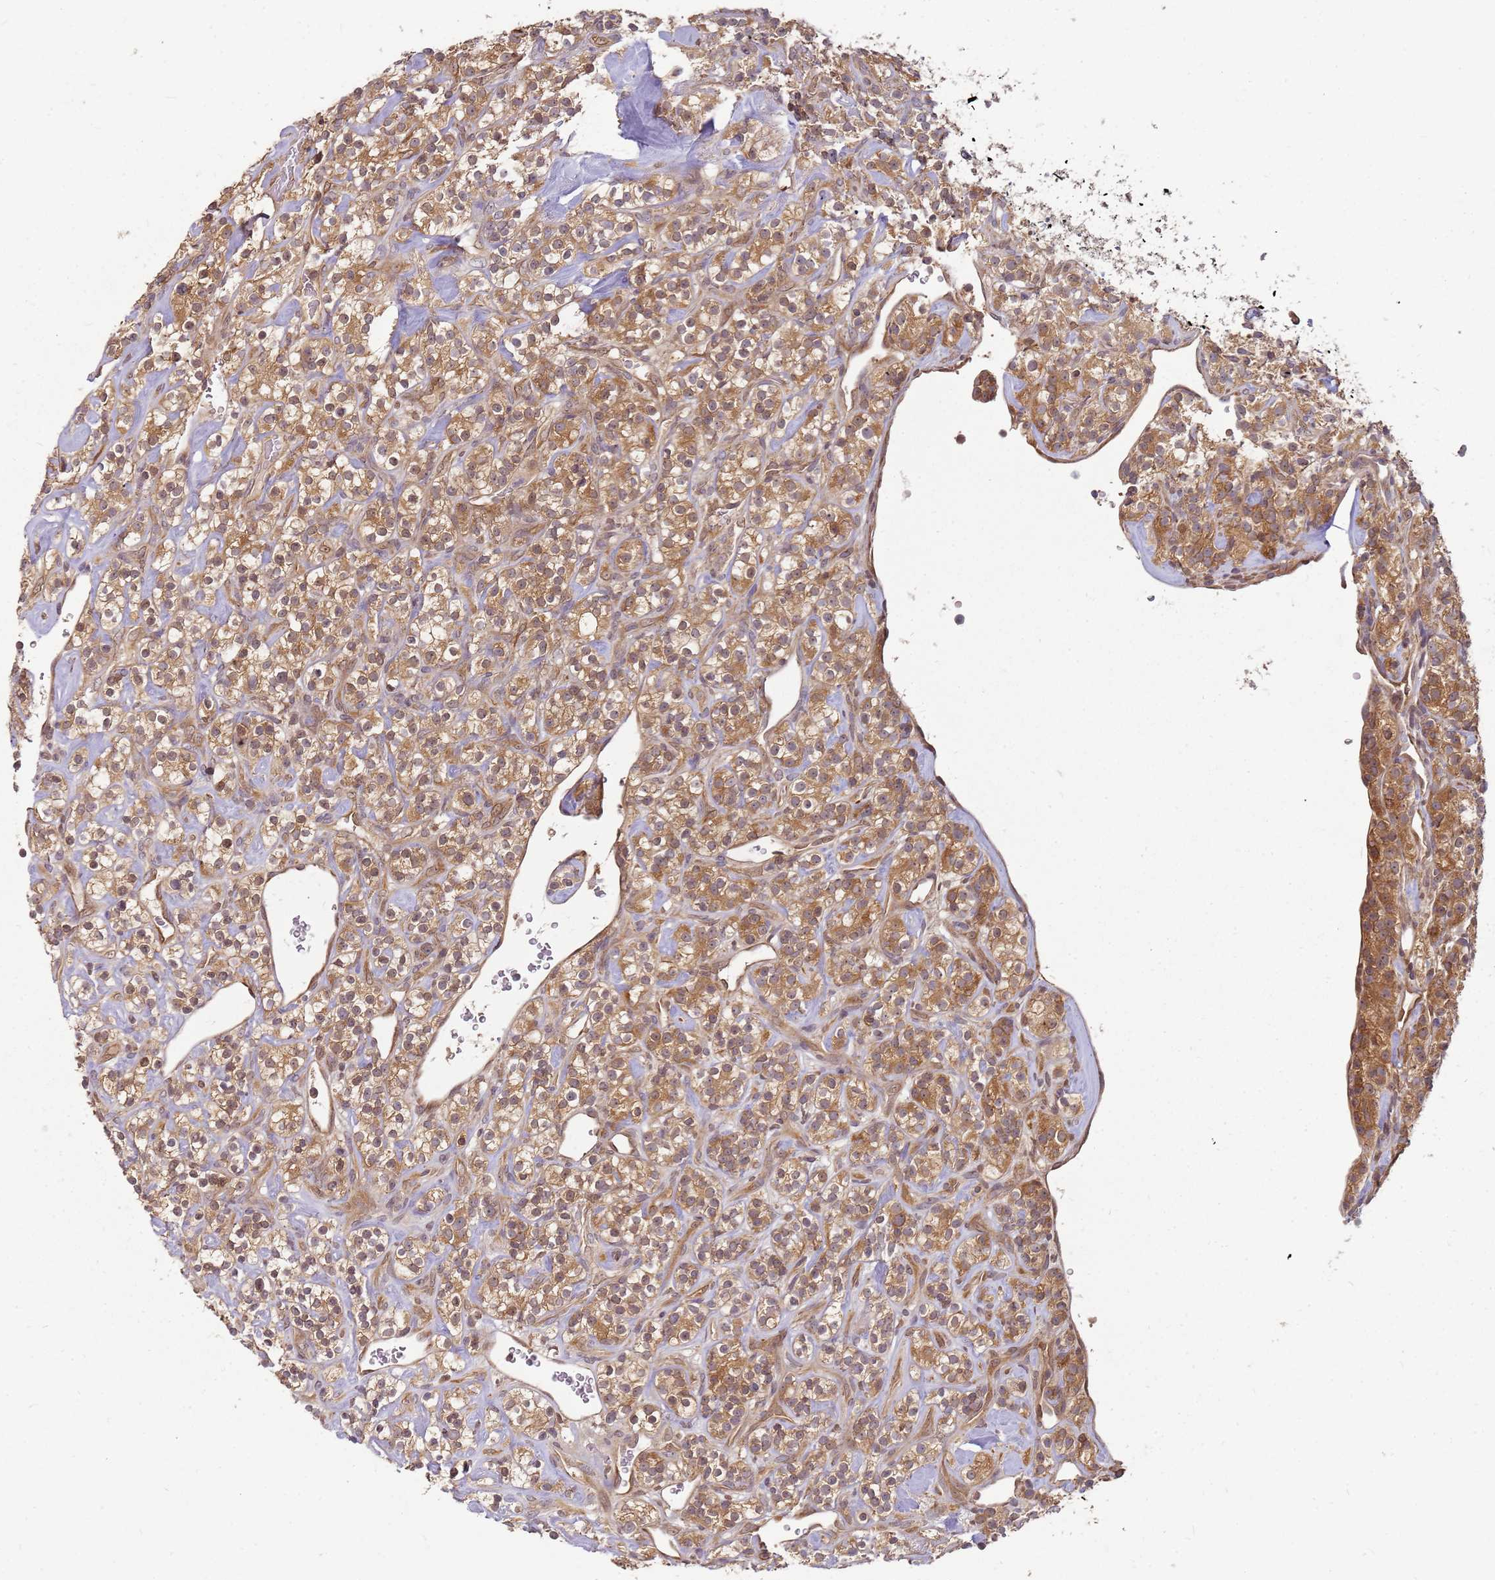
{"staining": {"intensity": "moderate", "quantity": ">75%", "location": "cytoplasmic/membranous,nuclear"}, "tissue": "renal cancer", "cell_type": "Tumor cells", "image_type": "cancer", "snomed": [{"axis": "morphology", "description": "Adenocarcinoma, NOS"}, {"axis": "topography", "description": "Kidney"}], "caption": "Tumor cells exhibit medium levels of moderate cytoplasmic/membranous and nuclear expression in about >75% of cells in renal adenocarcinoma.", "gene": "NUDT14", "patient": {"sex": "male", "age": 77}}